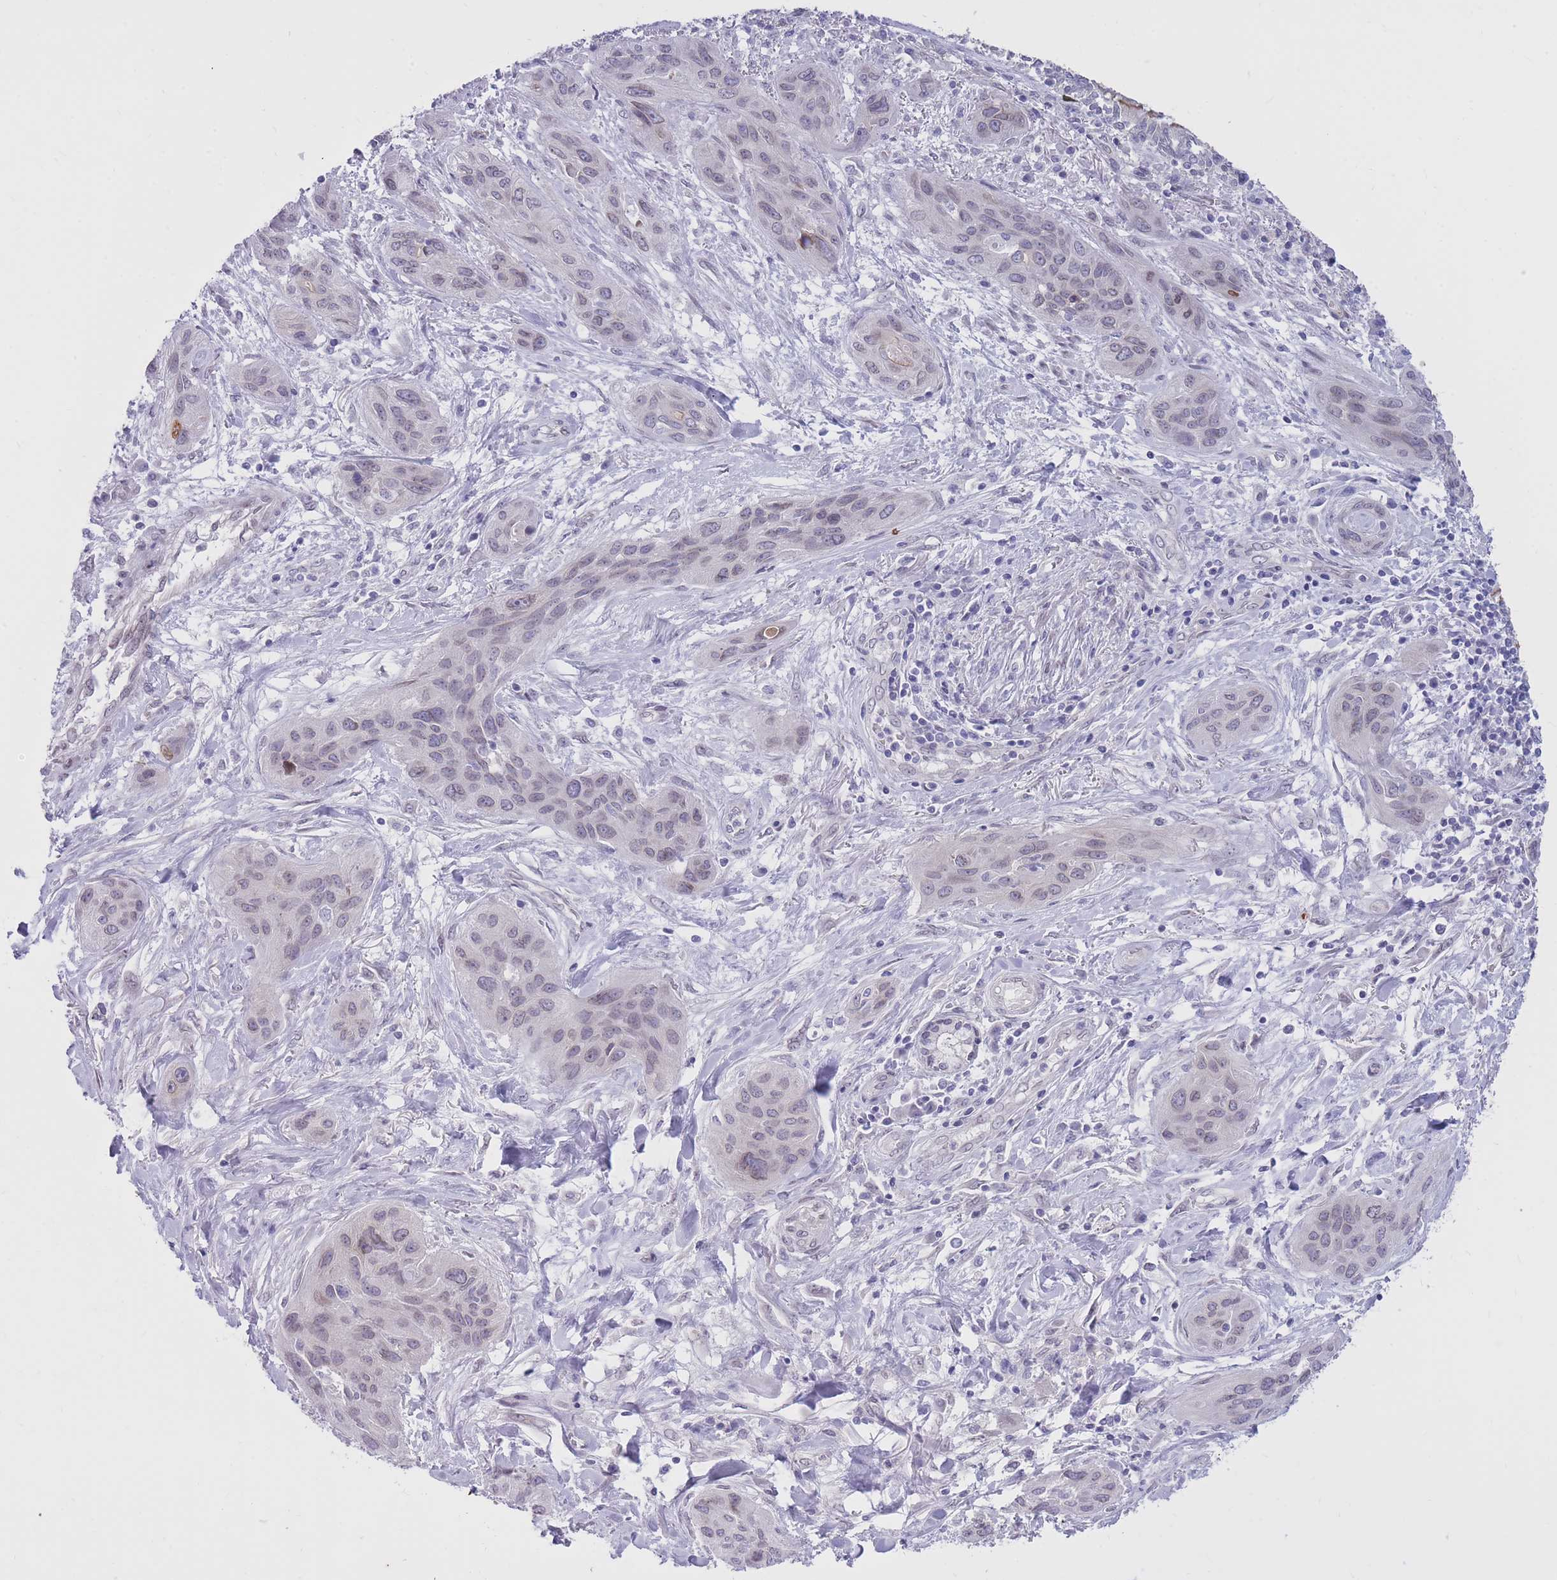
{"staining": {"intensity": "weak", "quantity": "25%-75%", "location": "nuclear"}, "tissue": "lung cancer", "cell_type": "Tumor cells", "image_type": "cancer", "snomed": [{"axis": "morphology", "description": "Squamous cell carcinoma, NOS"}, {"axis": "topography", "description": "Lung"}], "caption": "This image demonstrates immunohistochemistry staining of lung cancer, with low weak nuclear staining in about 25%-75% of tumor cells.", "gene": "HOOK2", "patient": {"sex": "female", "age": 70}}